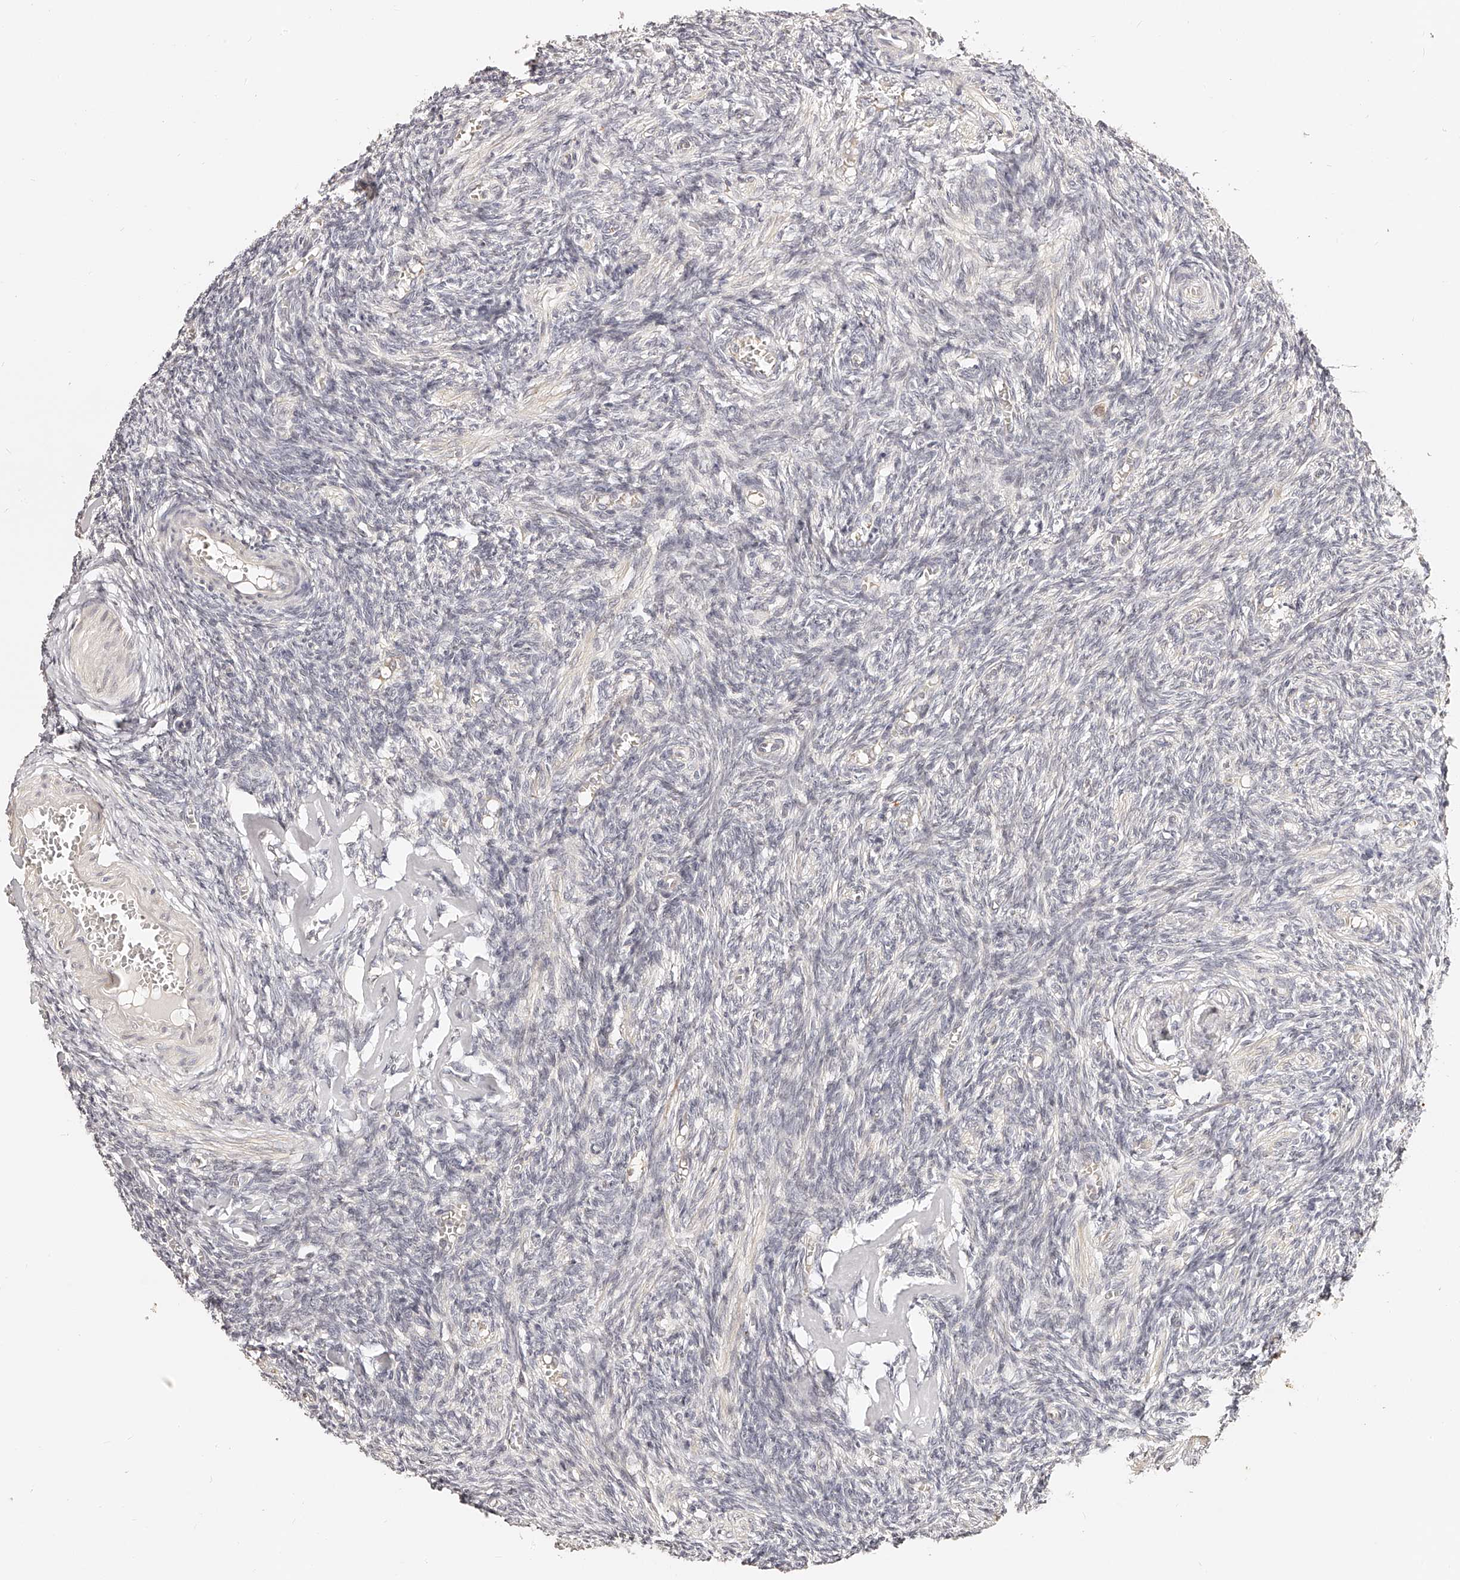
{"staining": {"intensity": "negative", "quantity": "none", "location": "none"}, "tissue": "ovary", "cell_type": "Ovarian stroma cells", "image_type": "normal", "snomed": [{"axis": "morphology", "description": "Normal tissue, NOS"}, {"axis": "topography", "description": "Ovary"}], "caption": "Immunohistochemistry (IHC) of unremarkable ovary reveals no expression in ovarian stroma cells. (DAB immunohistochemistry (IHC) with hematoxylin counter stain).", "gene": "ZNF789", "patient": {"sex": "female", "age": 27}}